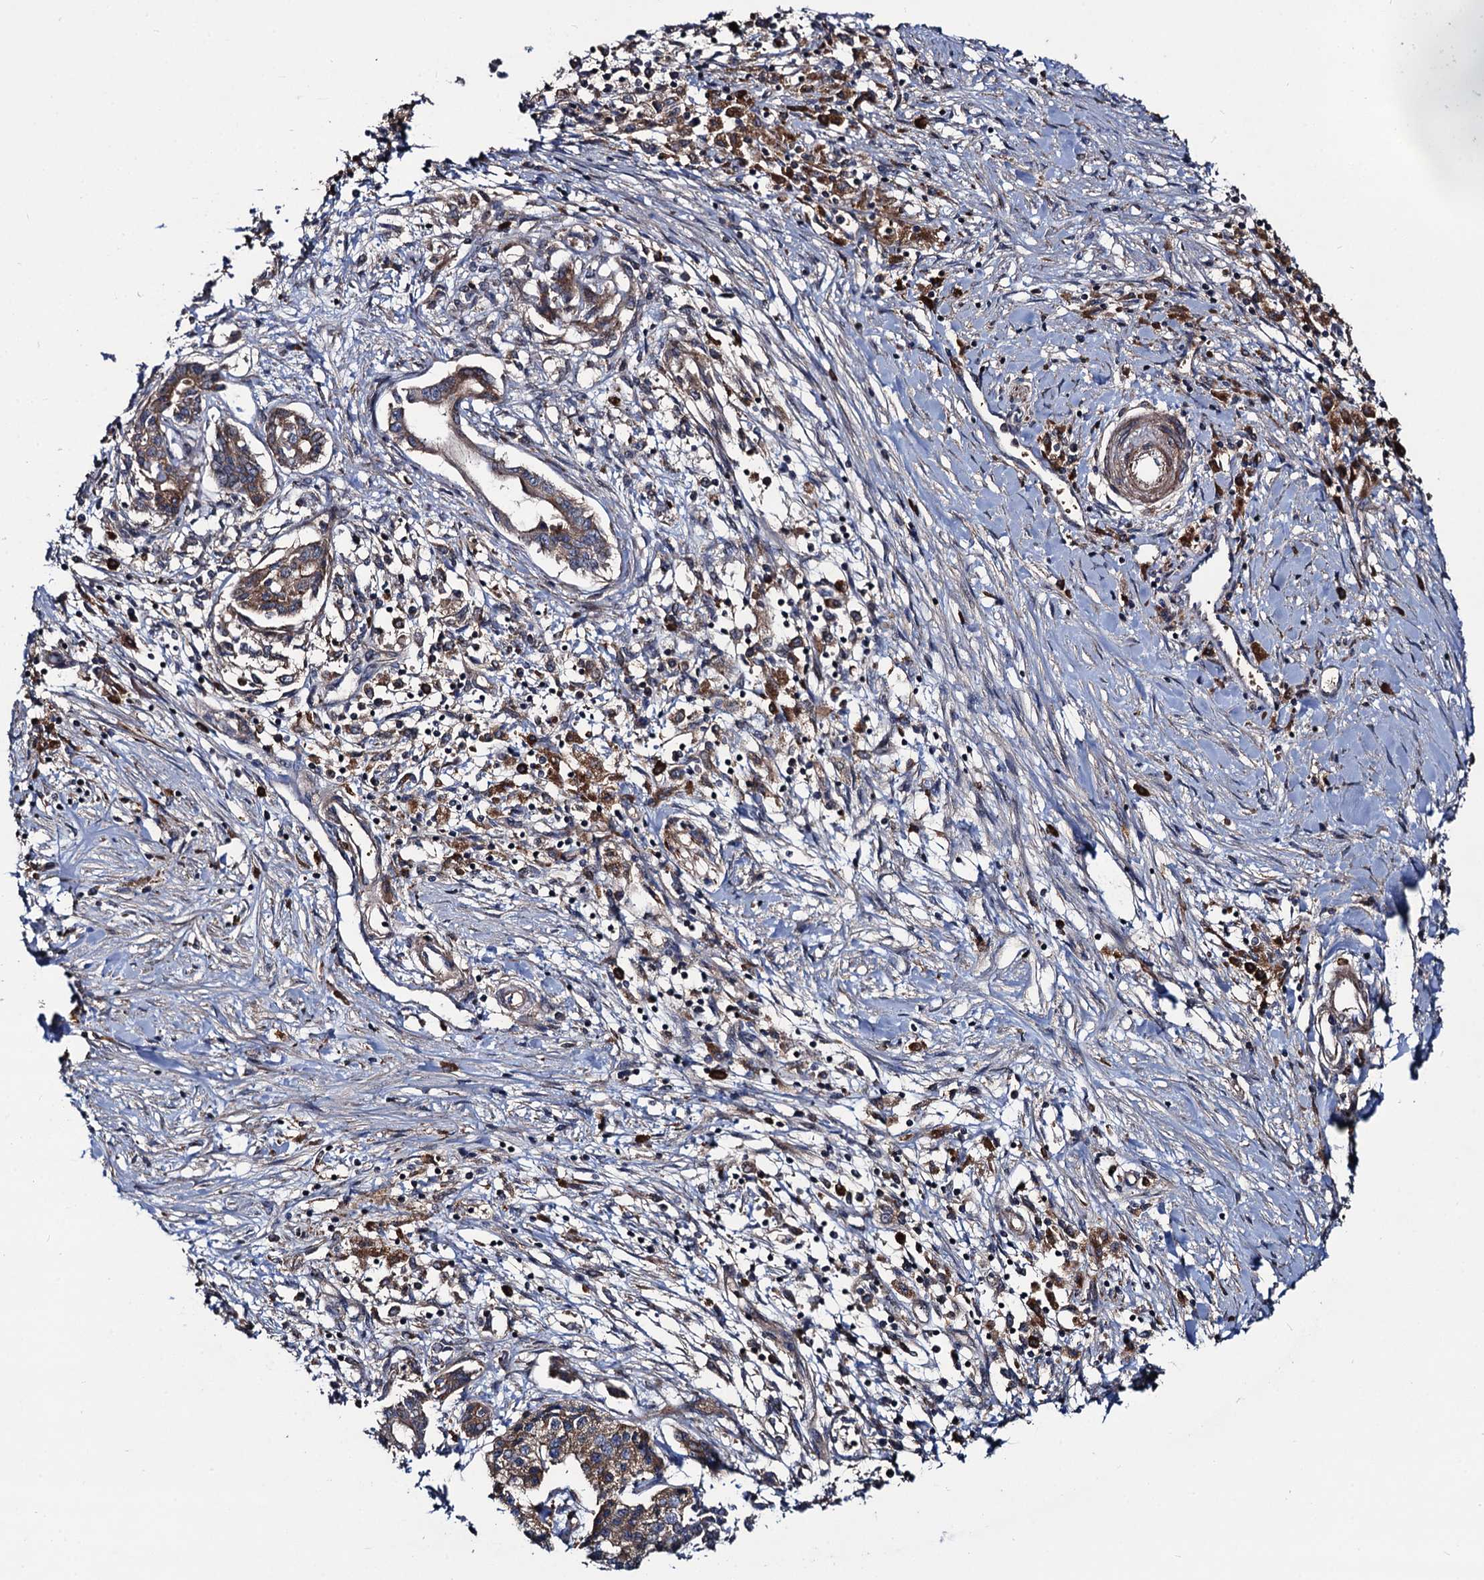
{"staining": {"intensity": "weak", "quantity": ">75%", "location": "cytoplasmic/membranous"}, "tissue": "pancreatic cancer", "cell_type": "Tumor cells", "image_type": "cancer", "snomed": [{"axis": "morphology", "description": "Adenocarcinoma, NOS"}, {"axis": "topography", "description": "Pancreas"}], "caption": "A micrograph of human adenocarcinoma (pancreatic) stained for a protein reveals weak cytoplasmic/membranous brown staining in tumor cells.", "gene": "KXD1", "patient": {"sex": "female", "age": 50}}